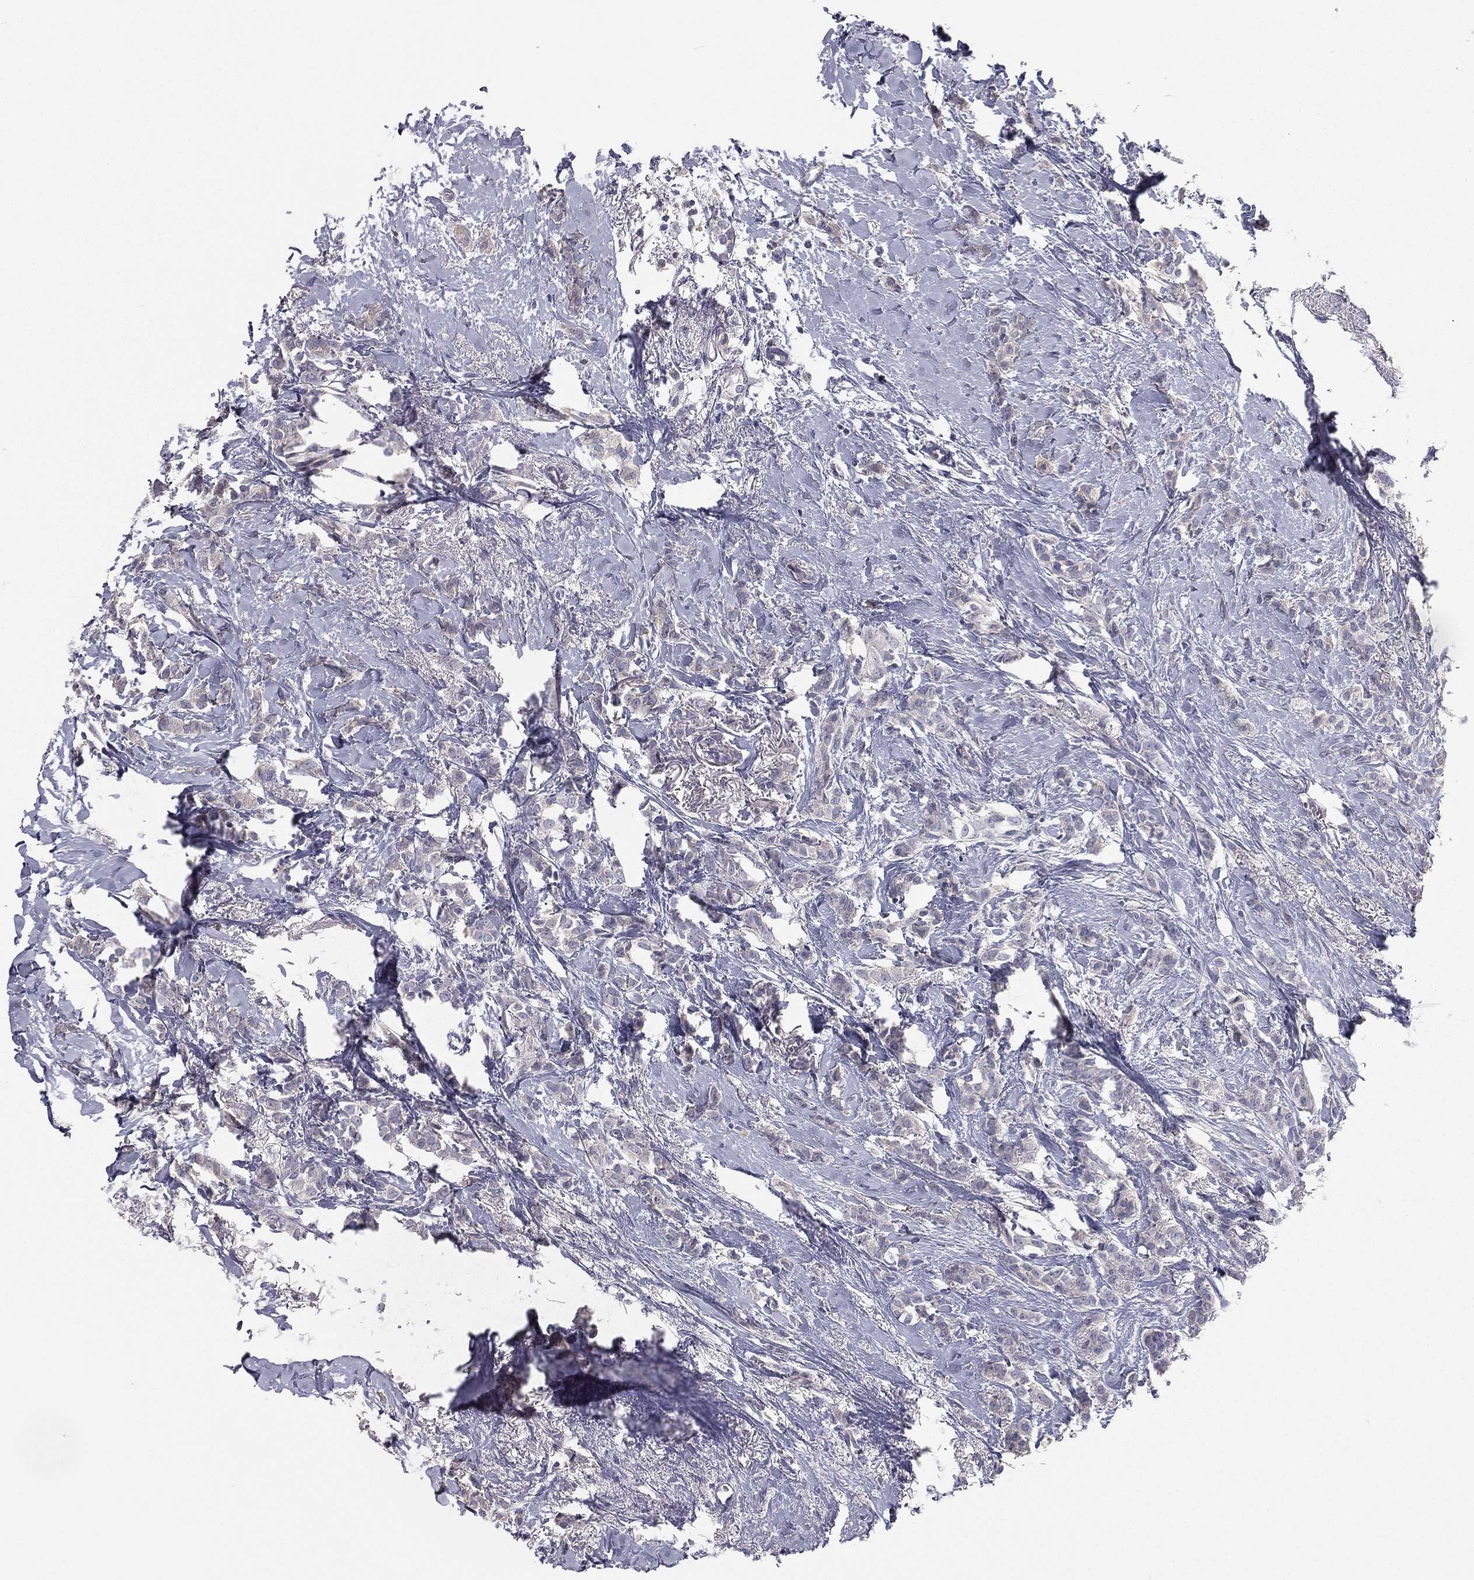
{"staining": {"intensity": "negative", "quantity": "none", "location": "none"}, "tissue": "breast cancer", "cell_type": "Tumor cells", "image_type": "cancer", "snomed": [{"axis": "morphology", "description": "Duct carcinoma"}, {"axis": "topography", "description": "Breast"}], "caption": "Immunohistochemistry (IHC) micrograph of neoplastic tissue: breast invasive ductal carcinoma stained with DAB demonstrates no significant protein positivity in tumor cells. (DAB immunohistochemistry (IHC) visualized using brightfield microscopy, high magnification).", "gene": "MUC13", "patient": {"sex": "female", "age": 85}}